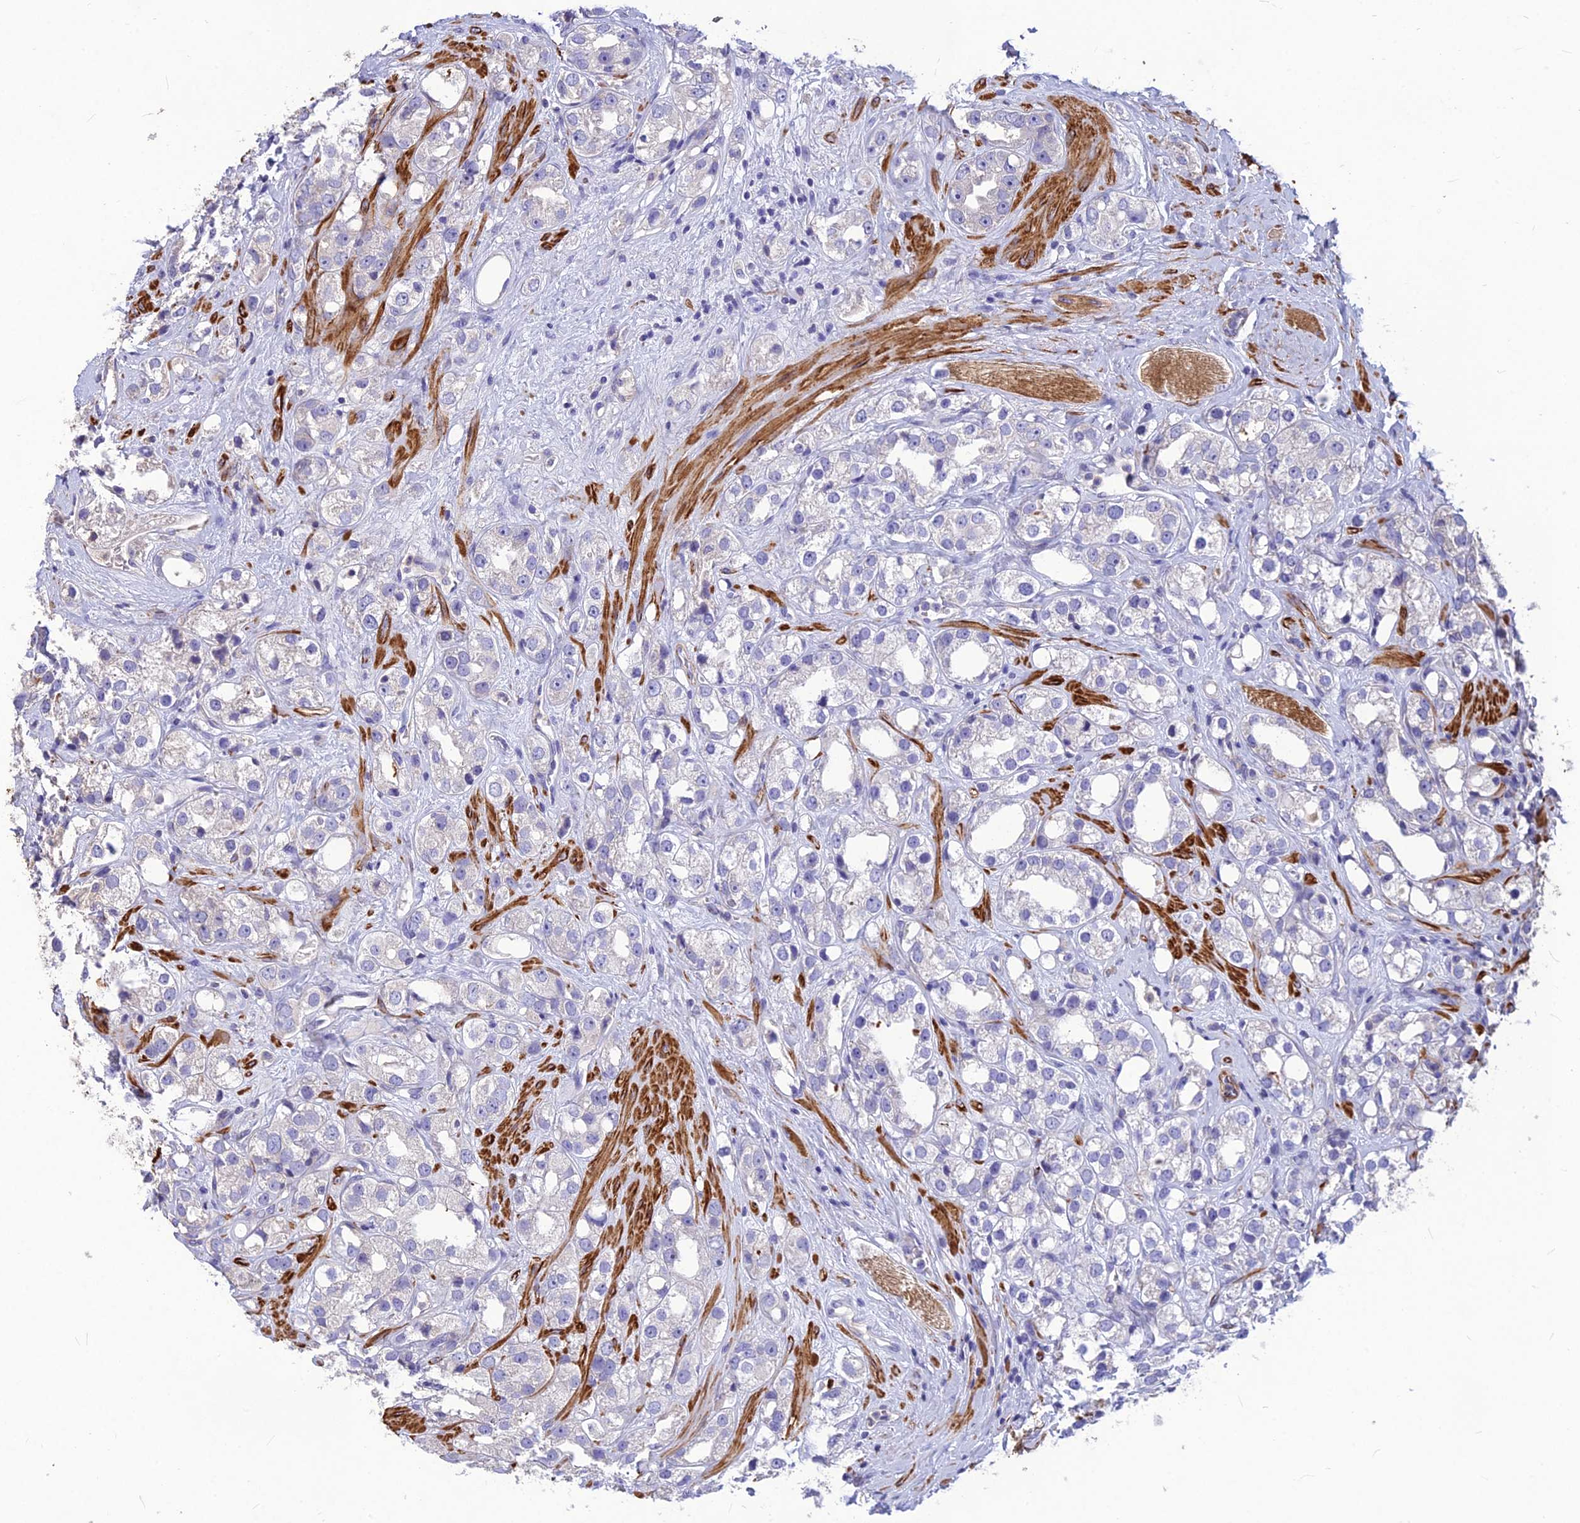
{"staining": {"intensity": "negative", "quantity": "none", "location": "none"}, "tissue": "prostate cancer", "cell_type": "Tumor cells", "image_type": "cancer", "snomed": [{"axis": "morphology", "description": "Adenocarcinoma, NOS"}, {"axis": "topography", "description": "Prostate"}], "caption": "A high-resolution photomicrograph shows IHC staining of prostate cancer (adenocarcinoma), which demonstrates no significant staining in tumor cells. (Stains: DAB immunohistochemistry with hematoxylin counter stain, Microscopy: brightfield microscopy at high magnification).", "gene": "CLUH", "patient": {"sex": "male", "age": 79}}